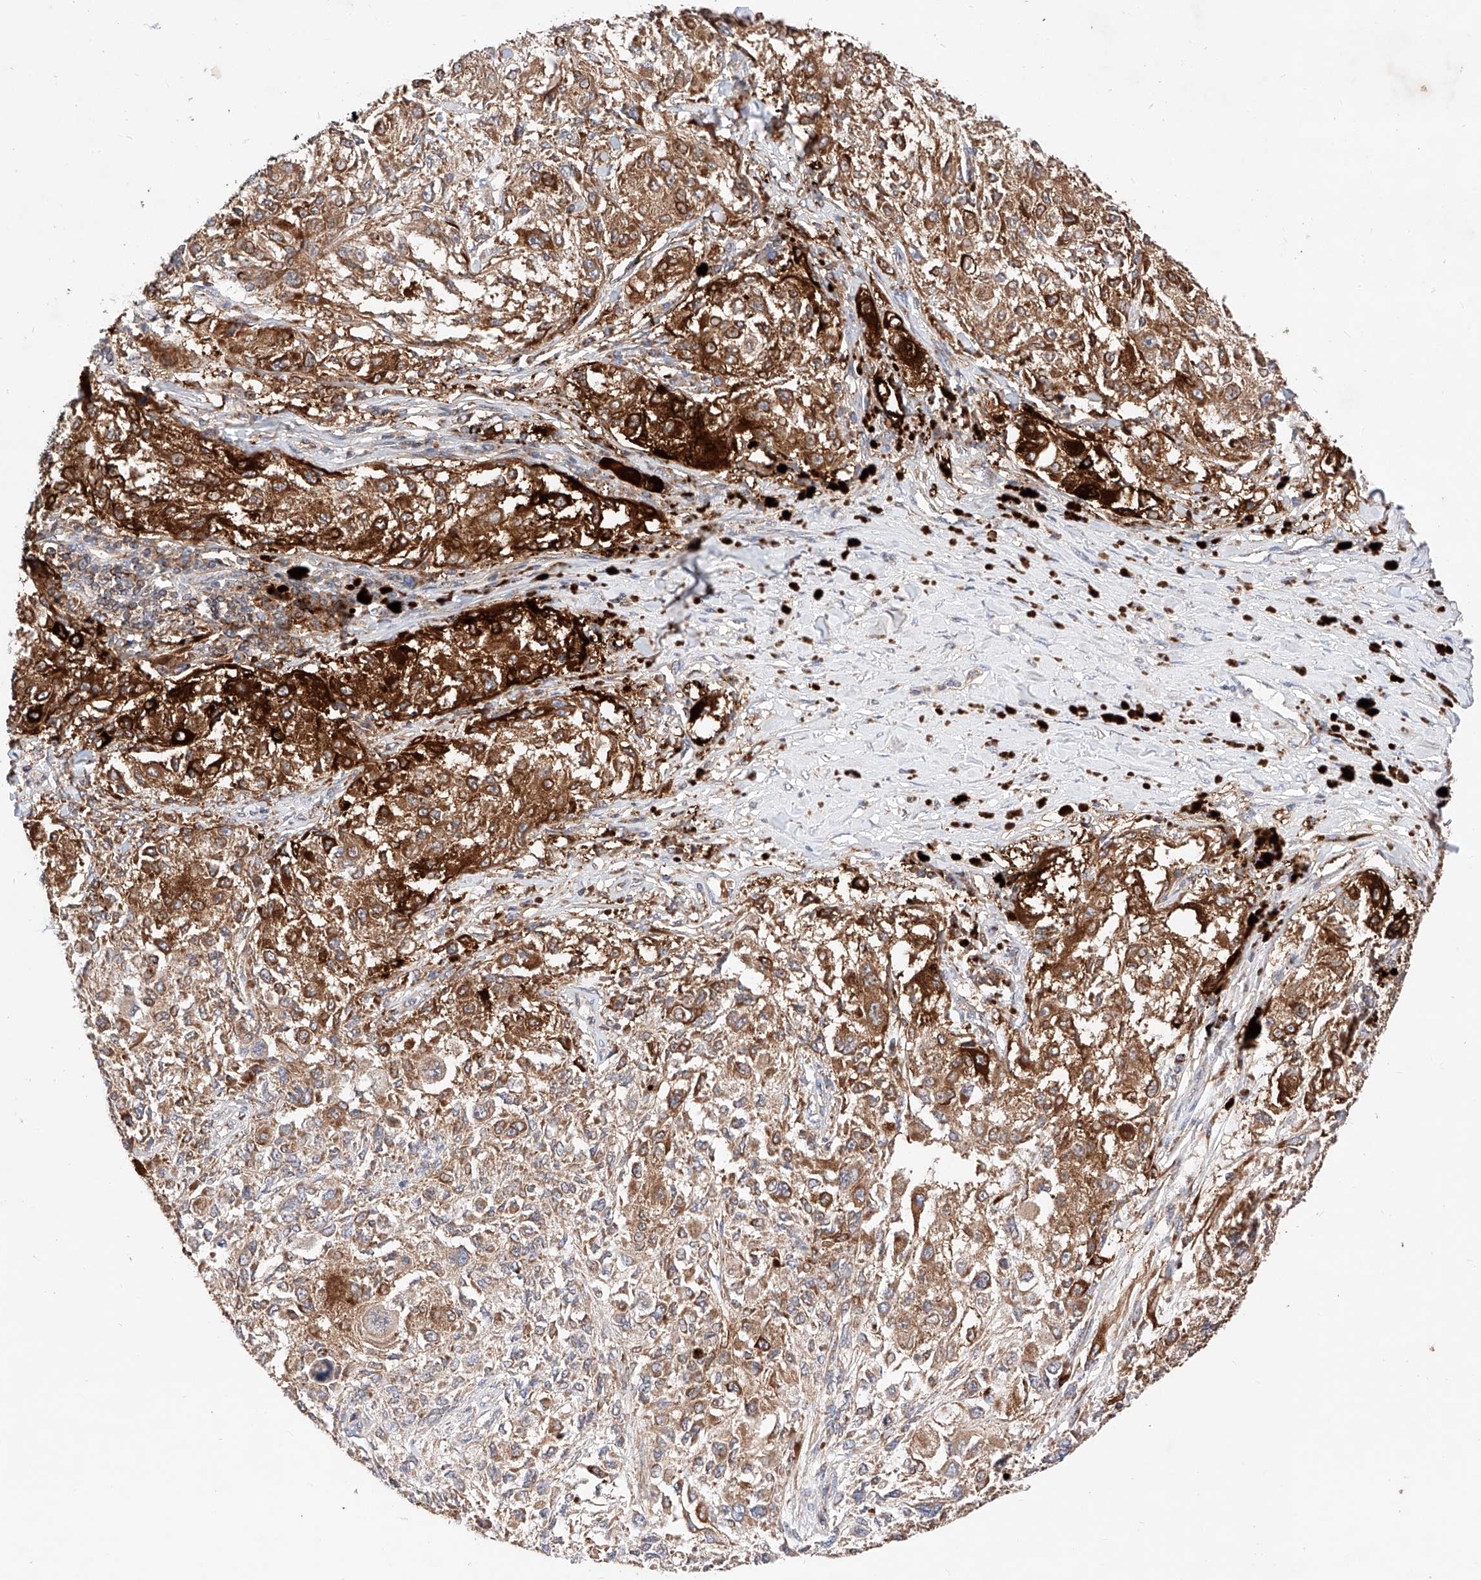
{"staining": {"intensity": "moderate", "quantity": ">75%", "location": "cytoplasmic/membranous"}, "tissue": "melanoma", "cell_type": "Tumor cells", "image_type": "cancer", "snomed": [{"axis": "morphology", "description": "Necrosis, NOS"}, {"axis": "morphology", "description": "Malignant melanoma, NOS"}, {"axis": "topography", "description": "Skin"}], "caption": "Tumor cells show moderate cytoplasmic/membranous staining in about >75% of cells in melanoma.", "gene": "NR1D1", "patient": {"sex": "female", "age": 87}}